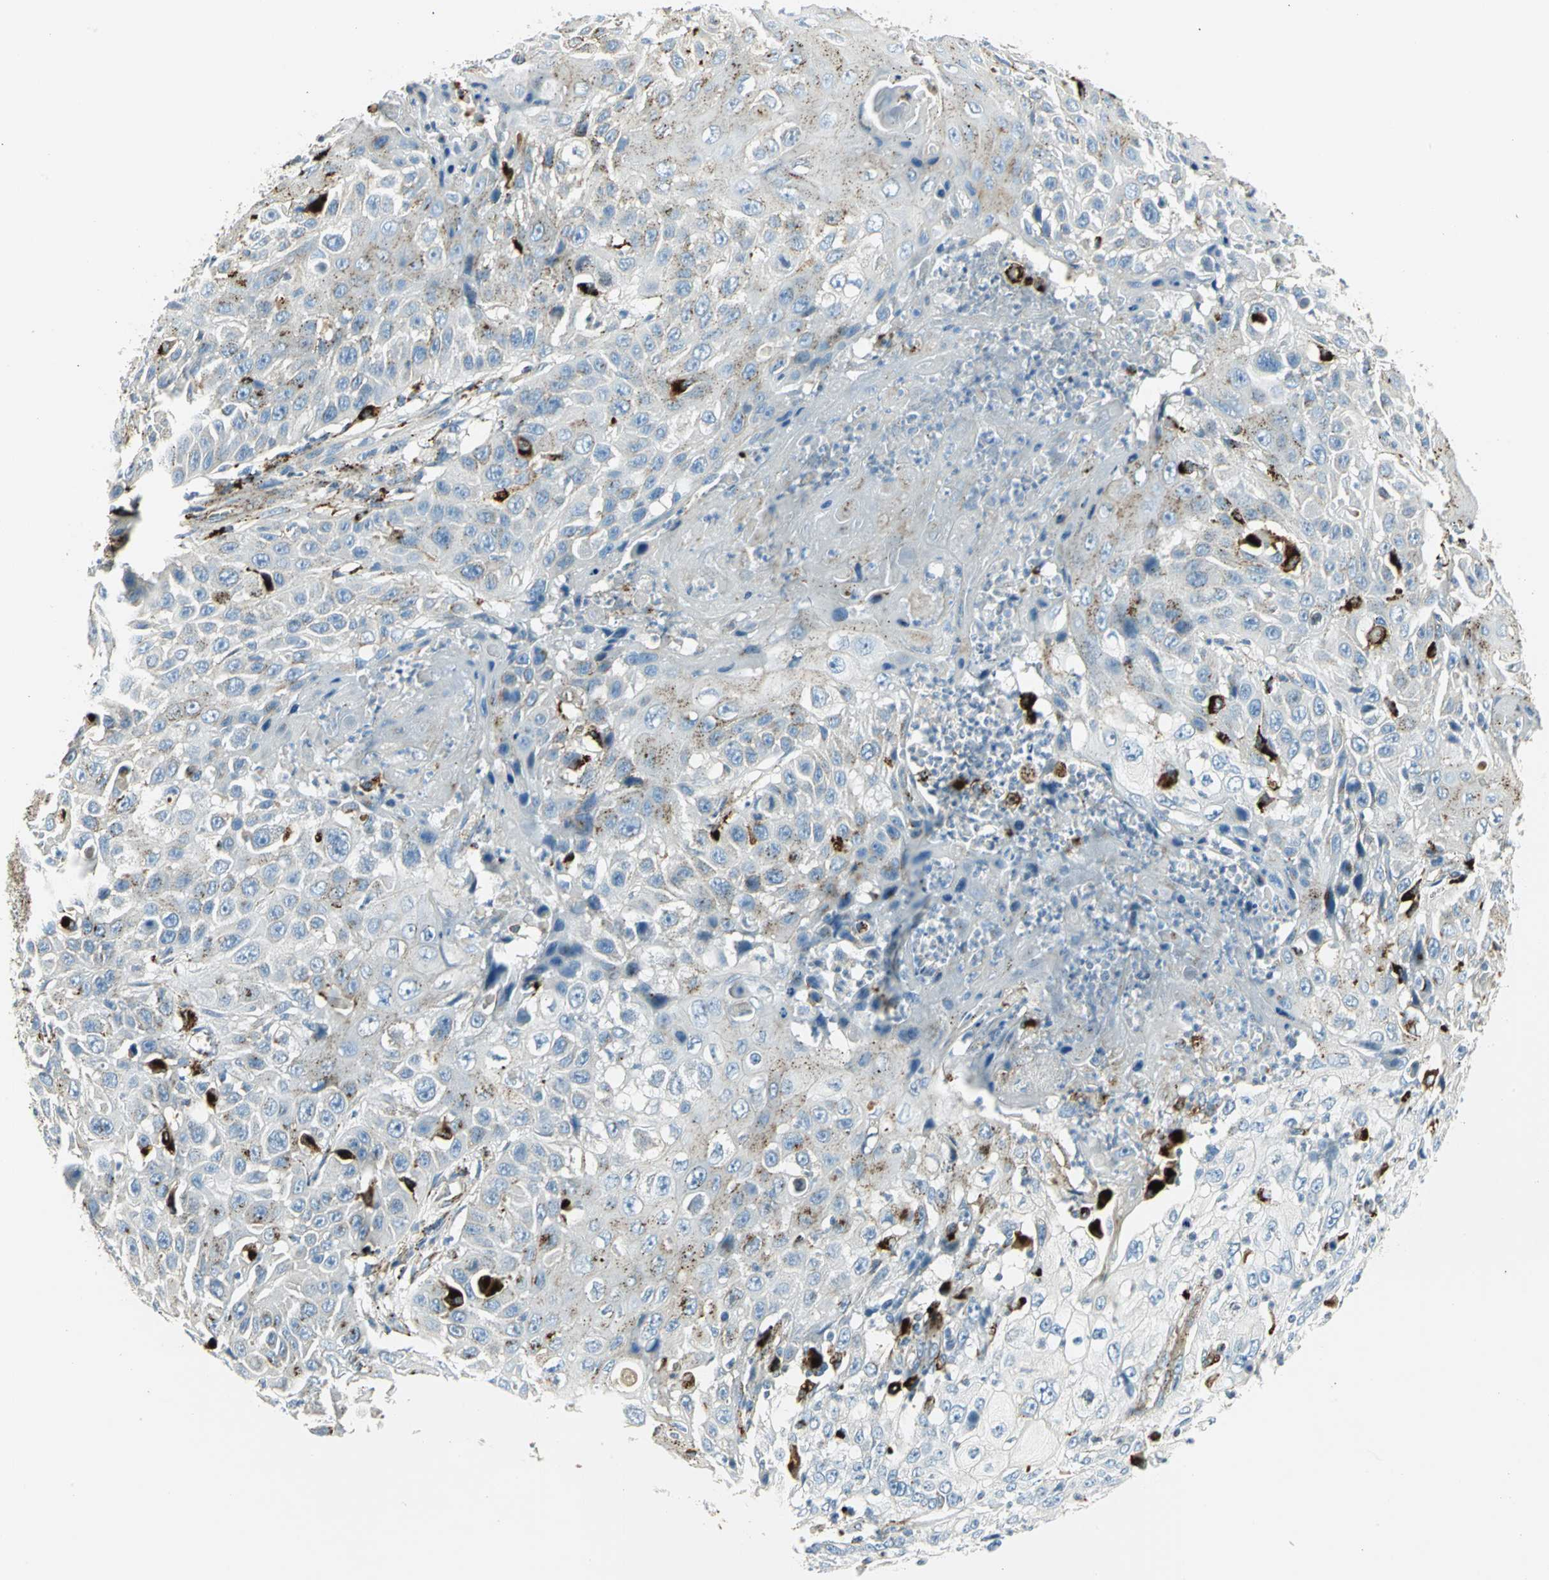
{"staining": {"intensity": "weak", "quantity": "25%-75%", "location": "cytoplasmic/membranous"}, "tissue": "cervical cancer", "cell_type": "Tumor cells", "image_type": "cancer", "snomed": [{"axis": "morphology", "description": "Squamous cell carcinoma, NOS"}, {"axis": "topography", "description": "Cervix"}], "caption": "Squamous cell carcinoma (cervical) tissue displays weak cytoplasmic/membranous positivity in approximately 25%-75% of tumor cells", "gene": "ARSA", "patient": {"sex": "female", "age": 39}}